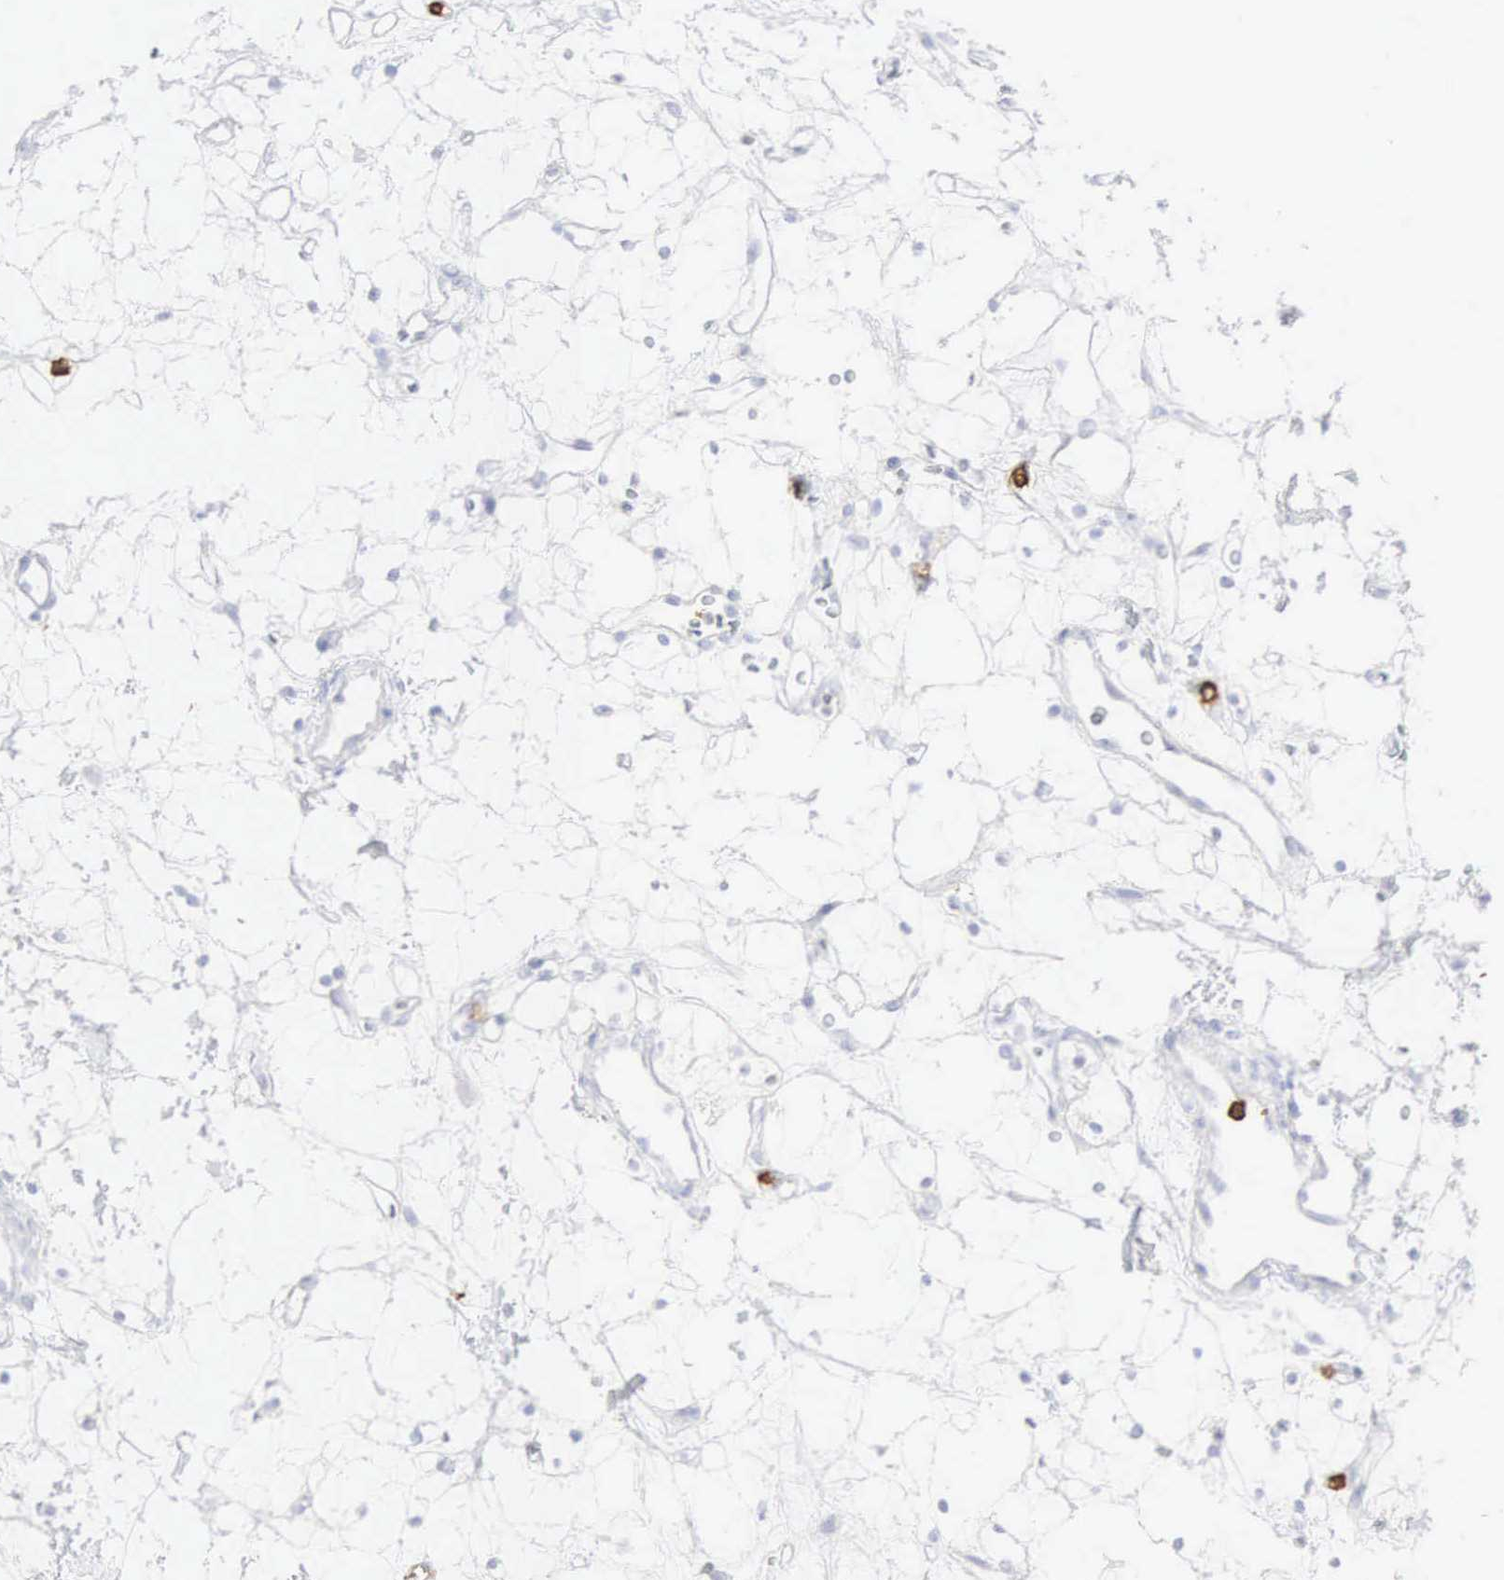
{"staining": {"intensity": "negative", "quantity": "none", "location": "none"}, "tissue": "renal cancer", "cell_type": "Tumor cells", "image_type": "cancer", "snomed": [{"axis": "morphology", "description": "Adenocarcinoma, NOS"}, {"axis": "topography", "description": "Kidney"}], "caption": "There is no significant positivity in tumor cells of renal cancer (adenocarcinoma).", "gene": "CD8A", "patient": {"sex": "female", "age": 60}}